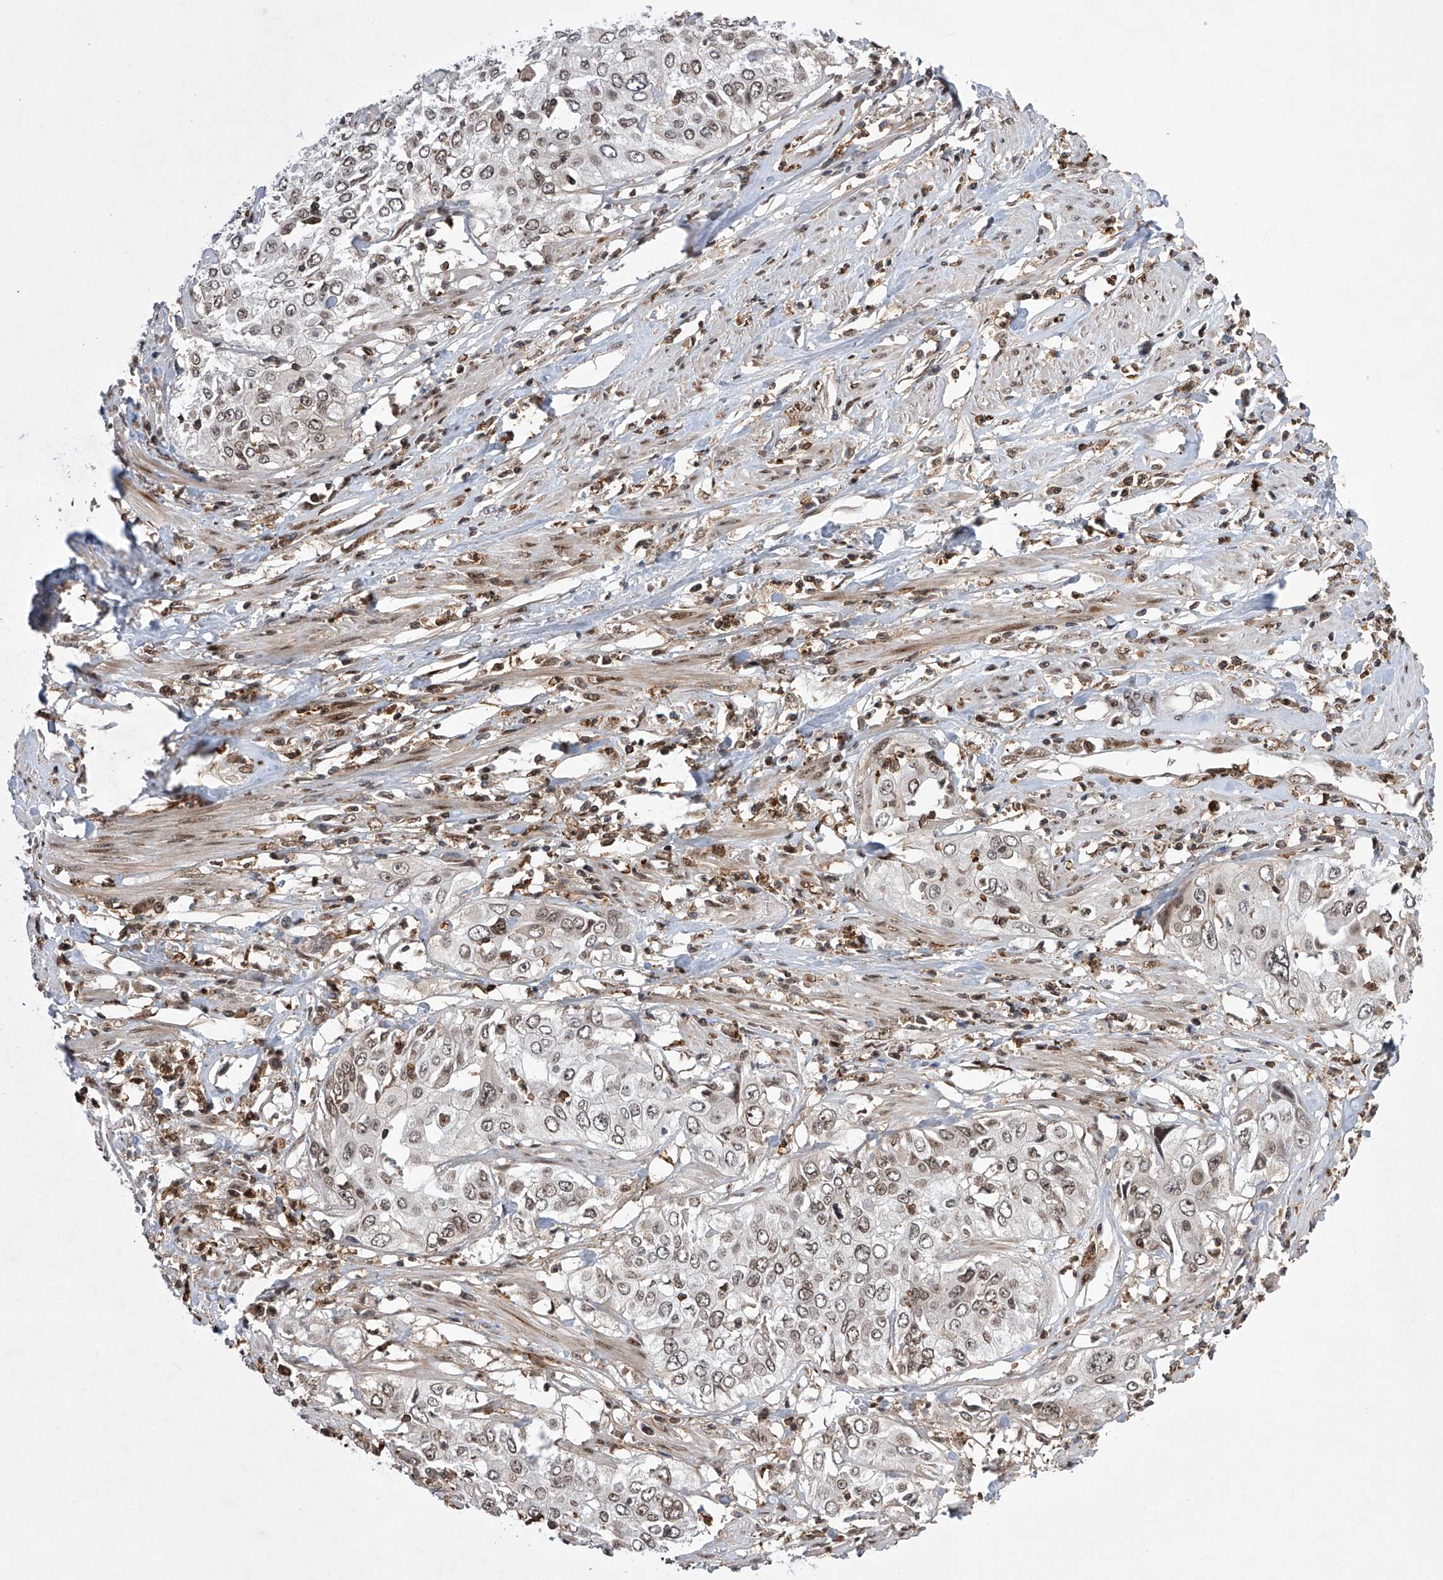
{"staining": {"intensity": "weak", "quantity": "25%-75%", "location": "nuclear"}, "tissue": "cervical cancer", "cell_type": "Tumor cells", "image_type": "cancer", "snomed": [{"axis": "morphology", "description": "Squamous cell carcinoma, NOS"}, {"axis": "topography", "description": "Cervix"}], "caption": "Brown immunohistochemical staining in squamous cell carcinoma (cervical) exhibits weak nuclear positivity in approximately 25%-75% of tumor cells.", "gene": "ZNF280D", "patient": {"sex": "female", "age": 31}}